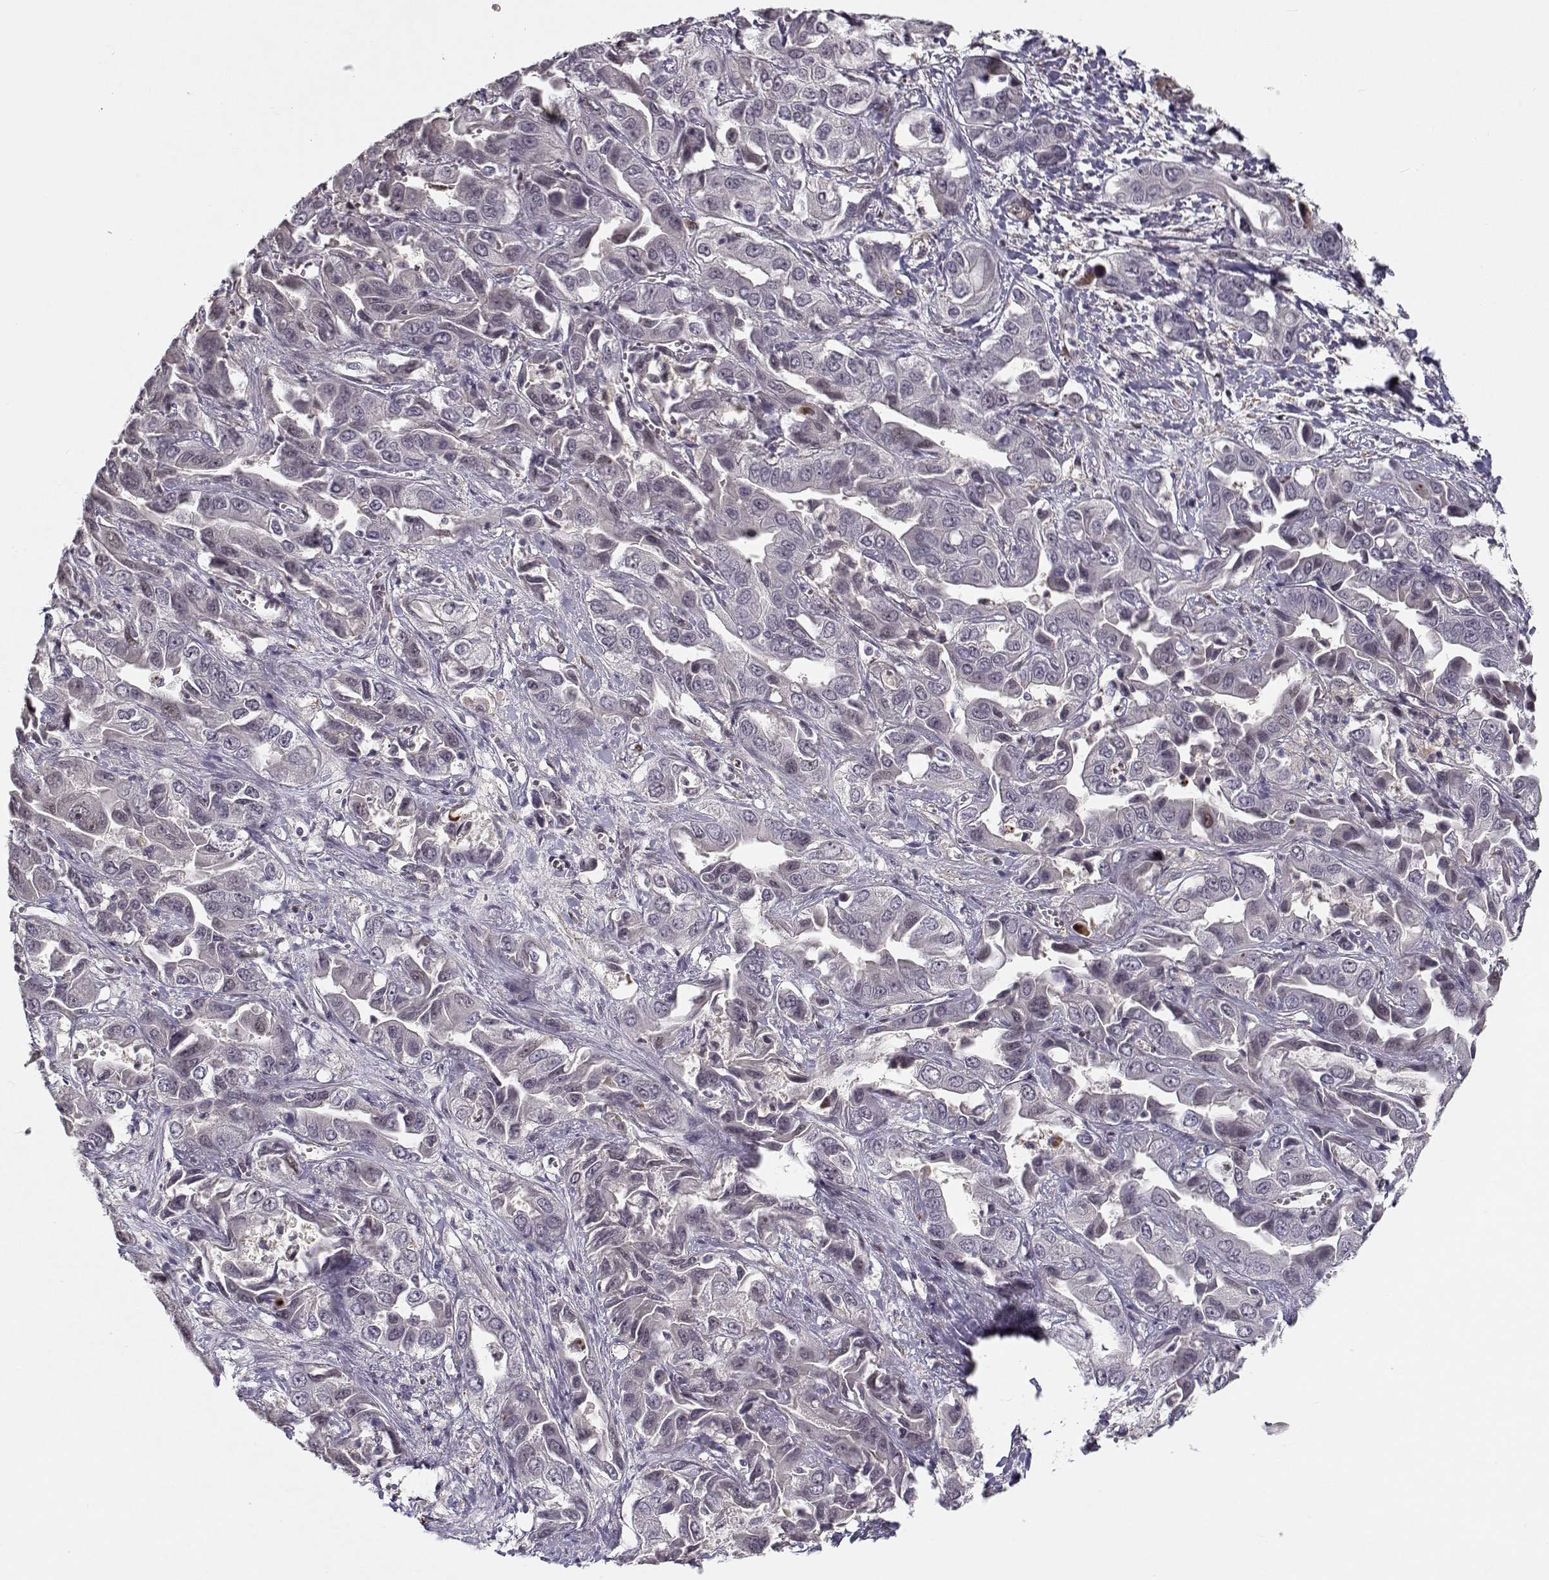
{"staining": {"intensity": "negative", "quantity": "none", "location": "none"}, "tissue": "liver cancer", "cell_type": "Tumor cells", "image_type": "cancer", "snomed": [{"axis": "morphology", "description": "Cholangiocarcinoma"}, {"axis": "topography", "description": "Liver"}], "caption": "Immunohistochemical staining of liver cholangiocarcinoma displays no significant positivity in tumor cells.", "gene": "RGS9BP", "patient": {"sex": "female", "age": 52}}